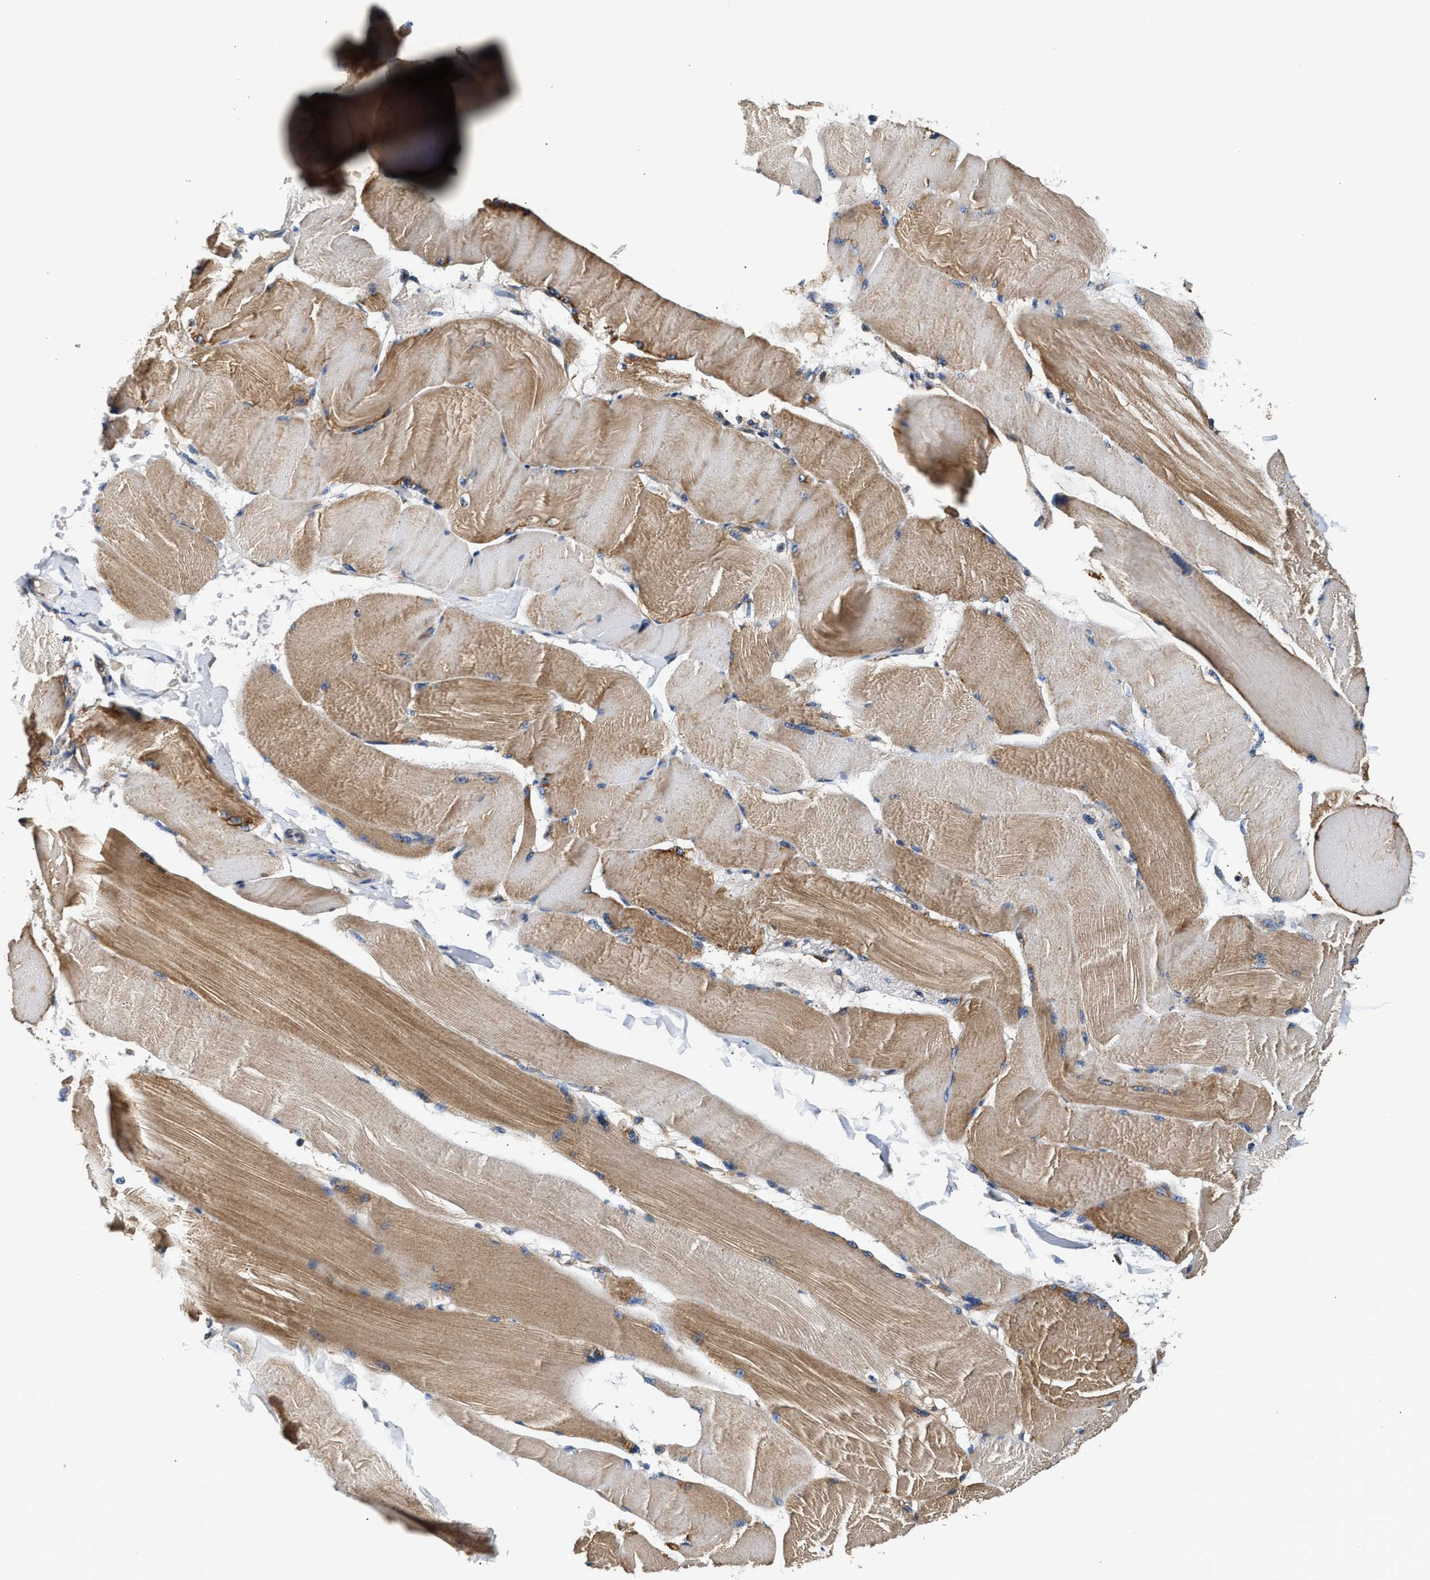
{"staining": {"intensity": "strong", "quantity": "25%-75%", "location": "cytoplasmic/membranous"}, "tissue": "skeletal muscle", "cell_type": "Myocytes", "image_type": "normal", "snomed": [{"axis": "morphology", "description": "Normal tissue, NOS"}, {"axis": "topography", "description": "Skin"}, {"axis": "topography", "description": "Skeletal muscle"}], "caption": "Skeletal muscle stained with DAB immunohistochemistry exhibits high levels of strong cytoplasmic/membranous expression in approximately 25%-75% of myocytes.", "gene": "TEX2", "patient": {"sex": "male", "age": 83}}